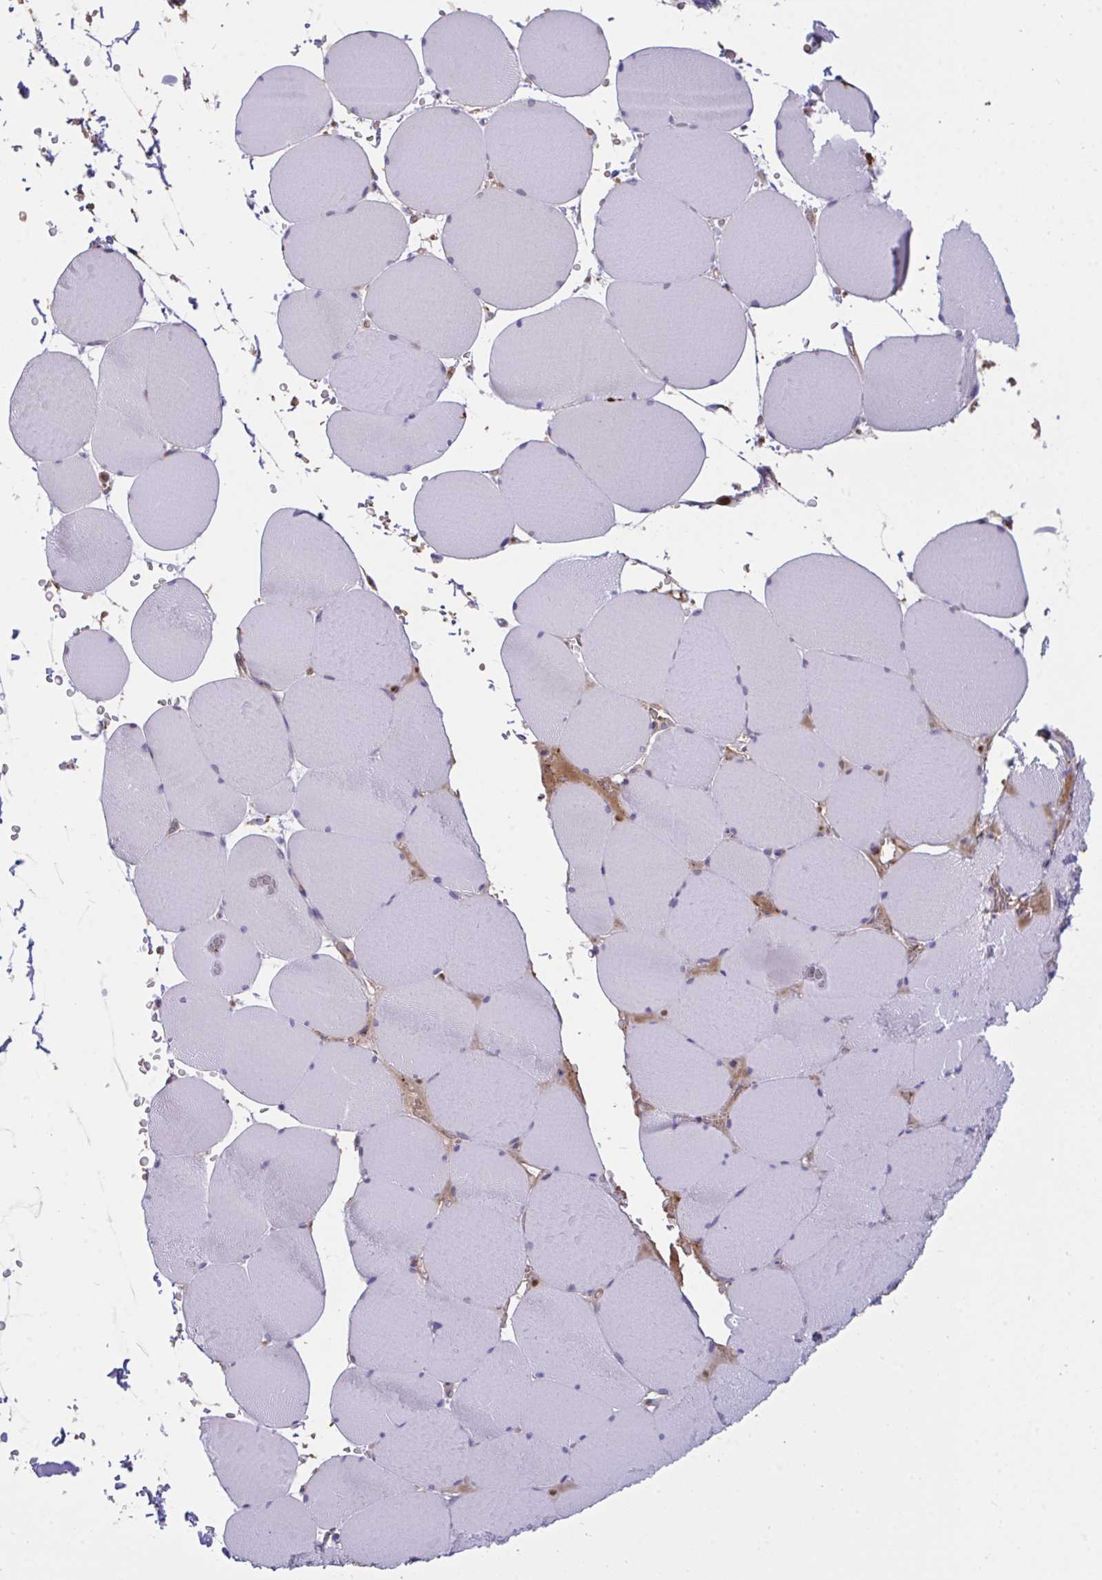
{"staining": {"intensity": "negative", "quantity": "none", "location": "none"}, "tissue": "skeletal muscle", "cell_type": "Myocytes", "image_type": "normal", "snomed": [{"axis": "morphology", "description": "Normal tissue, NOS"}, {"axis": "topography", "description": "Skeletal muscle"}, {"axis": "topography", "description": "Head-Neck"}], "caption": "This is an immunohistochemistry (IHC) photomicrograph of benign skeletal muscle. There is no expression in myocytes.", "gene": "F2", "patient": {"sex": "male", "age": 66}}